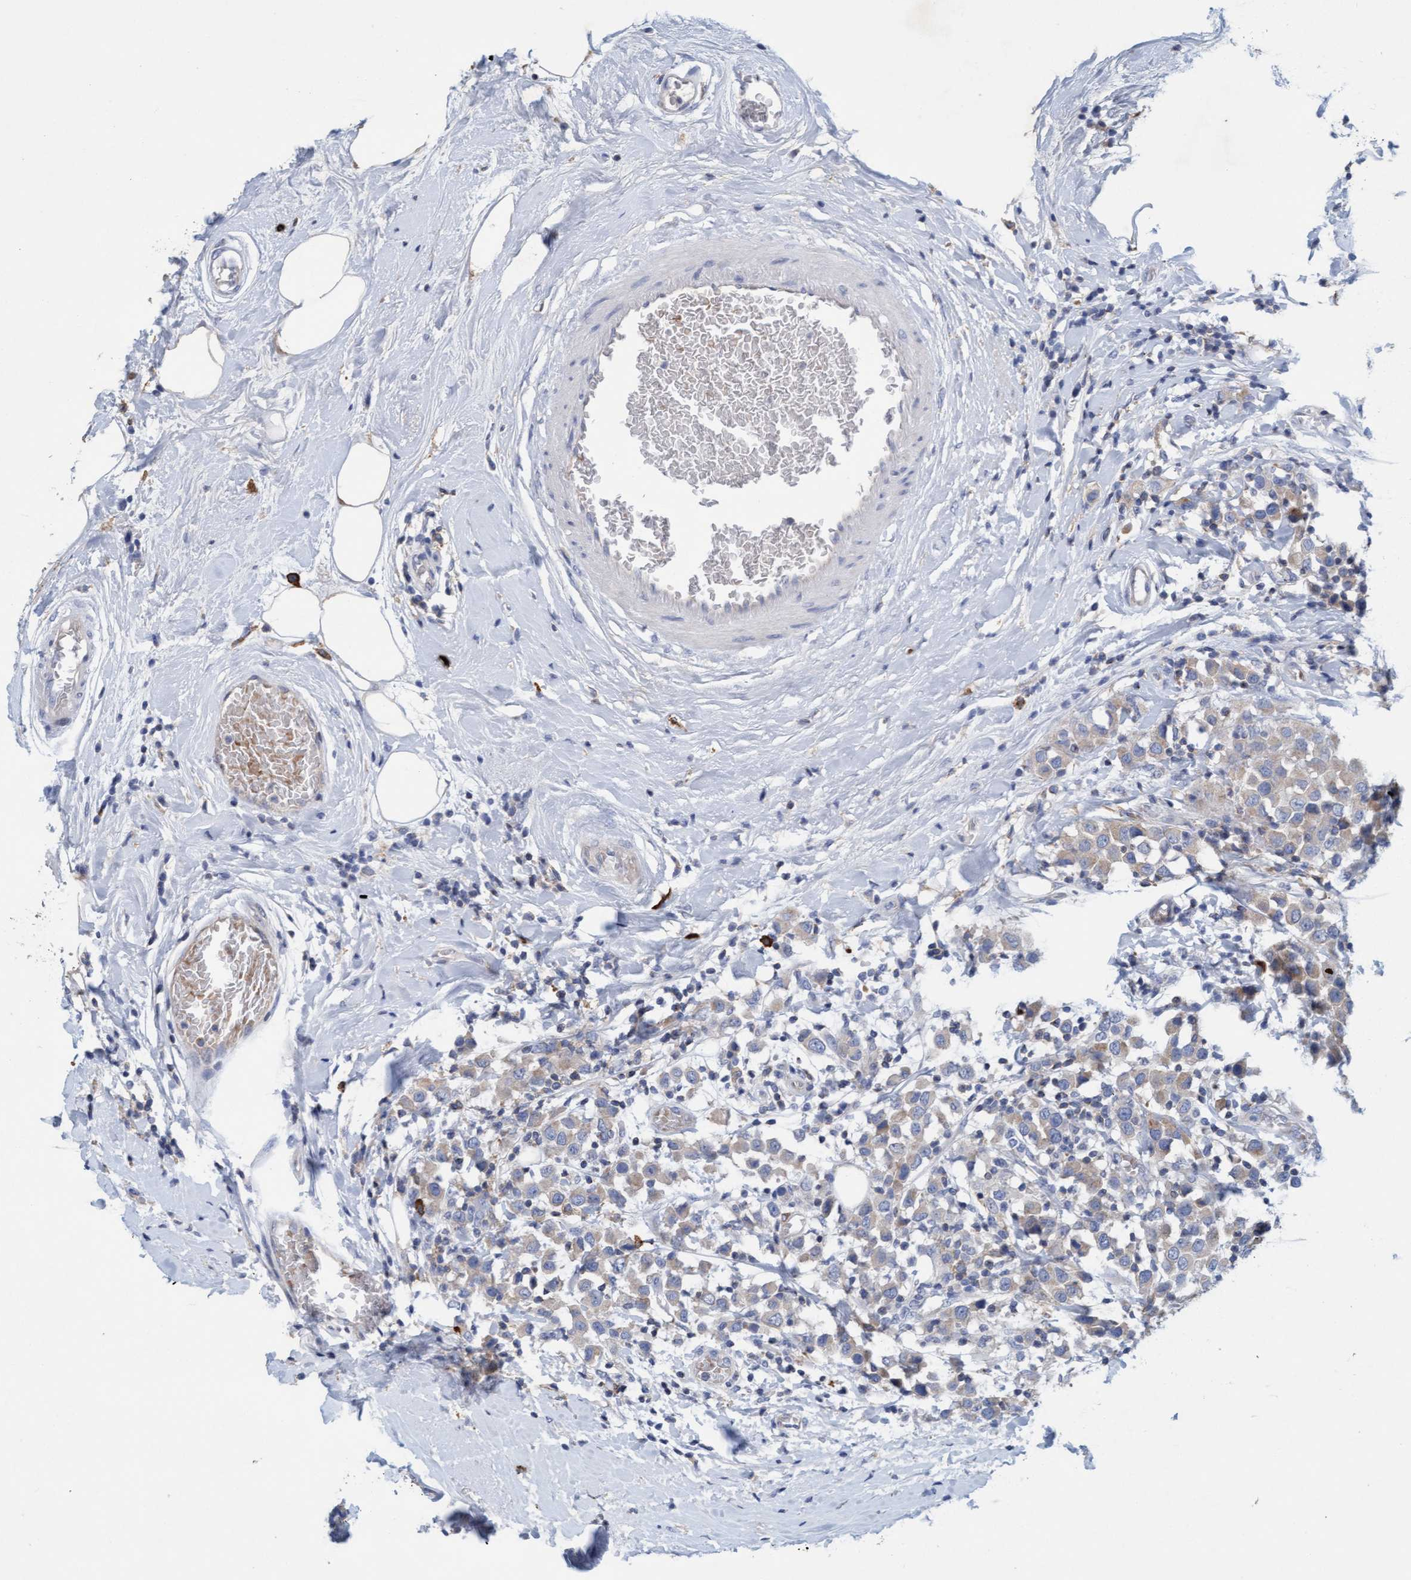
{"staining": {"intensity": "weak", "quantity": "25%-75%", "location": "cytoplasmic/membranous"}, "tissue": "breast cancer", "cell_type": "Tumor cells", "image_type": "cancer", "snomed": [{"axis": "morphology", "description": "Duct carcinoma"}, {"axis": "topography", "description": "Breast"}], "caption": "Protein expression analysis of intraductal carcinoma (breast) demonstrates weak cytoplasmic/membranous expression in approximately 25%-75% of tumor cells.", "gene": "SIGIRR", "patient": {"sex": "female", "age": 61}}